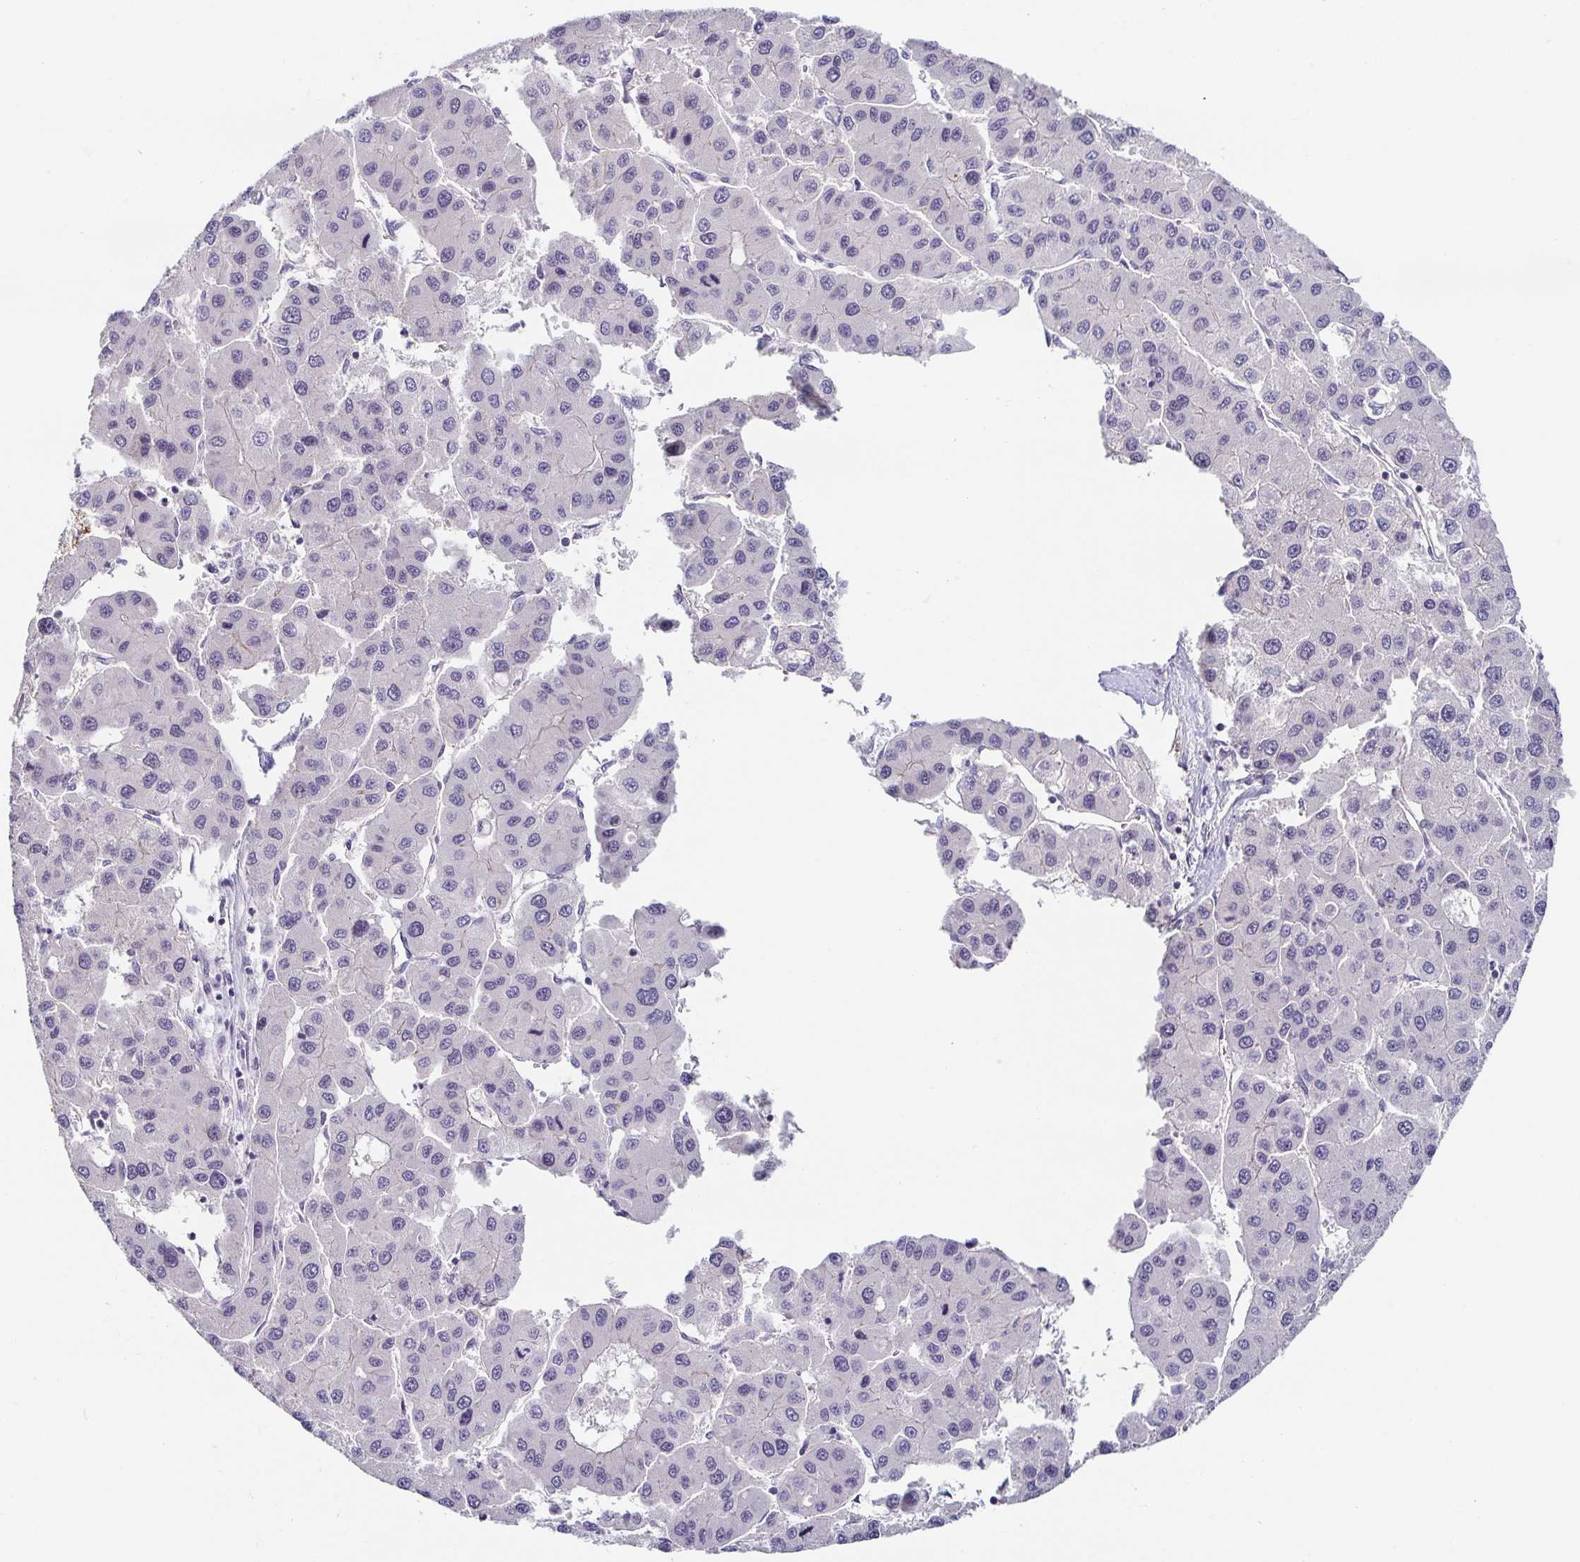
{"staining": {"intensity": "negative", "quantity": "none", "location": "none"}, "tissue": "liver cancer", "cell_type": "Tumor cells", "image_type": "cancer", "snomed": [{"axis": "morphology", "description": "Carcinoma, Hepatocellular, NOS"}, {"axis": "topography", "description": "Liver"}], "caption": "This histopathology image is of liver cancer (hepatocellular carcinoma) stained with IHC to label a protein in brown with the nuclei are counter-stained blue. There is no positivity in tumor cells.", "gene": "PIWIL3", "patient": {"sex": "male", "age": 73}}